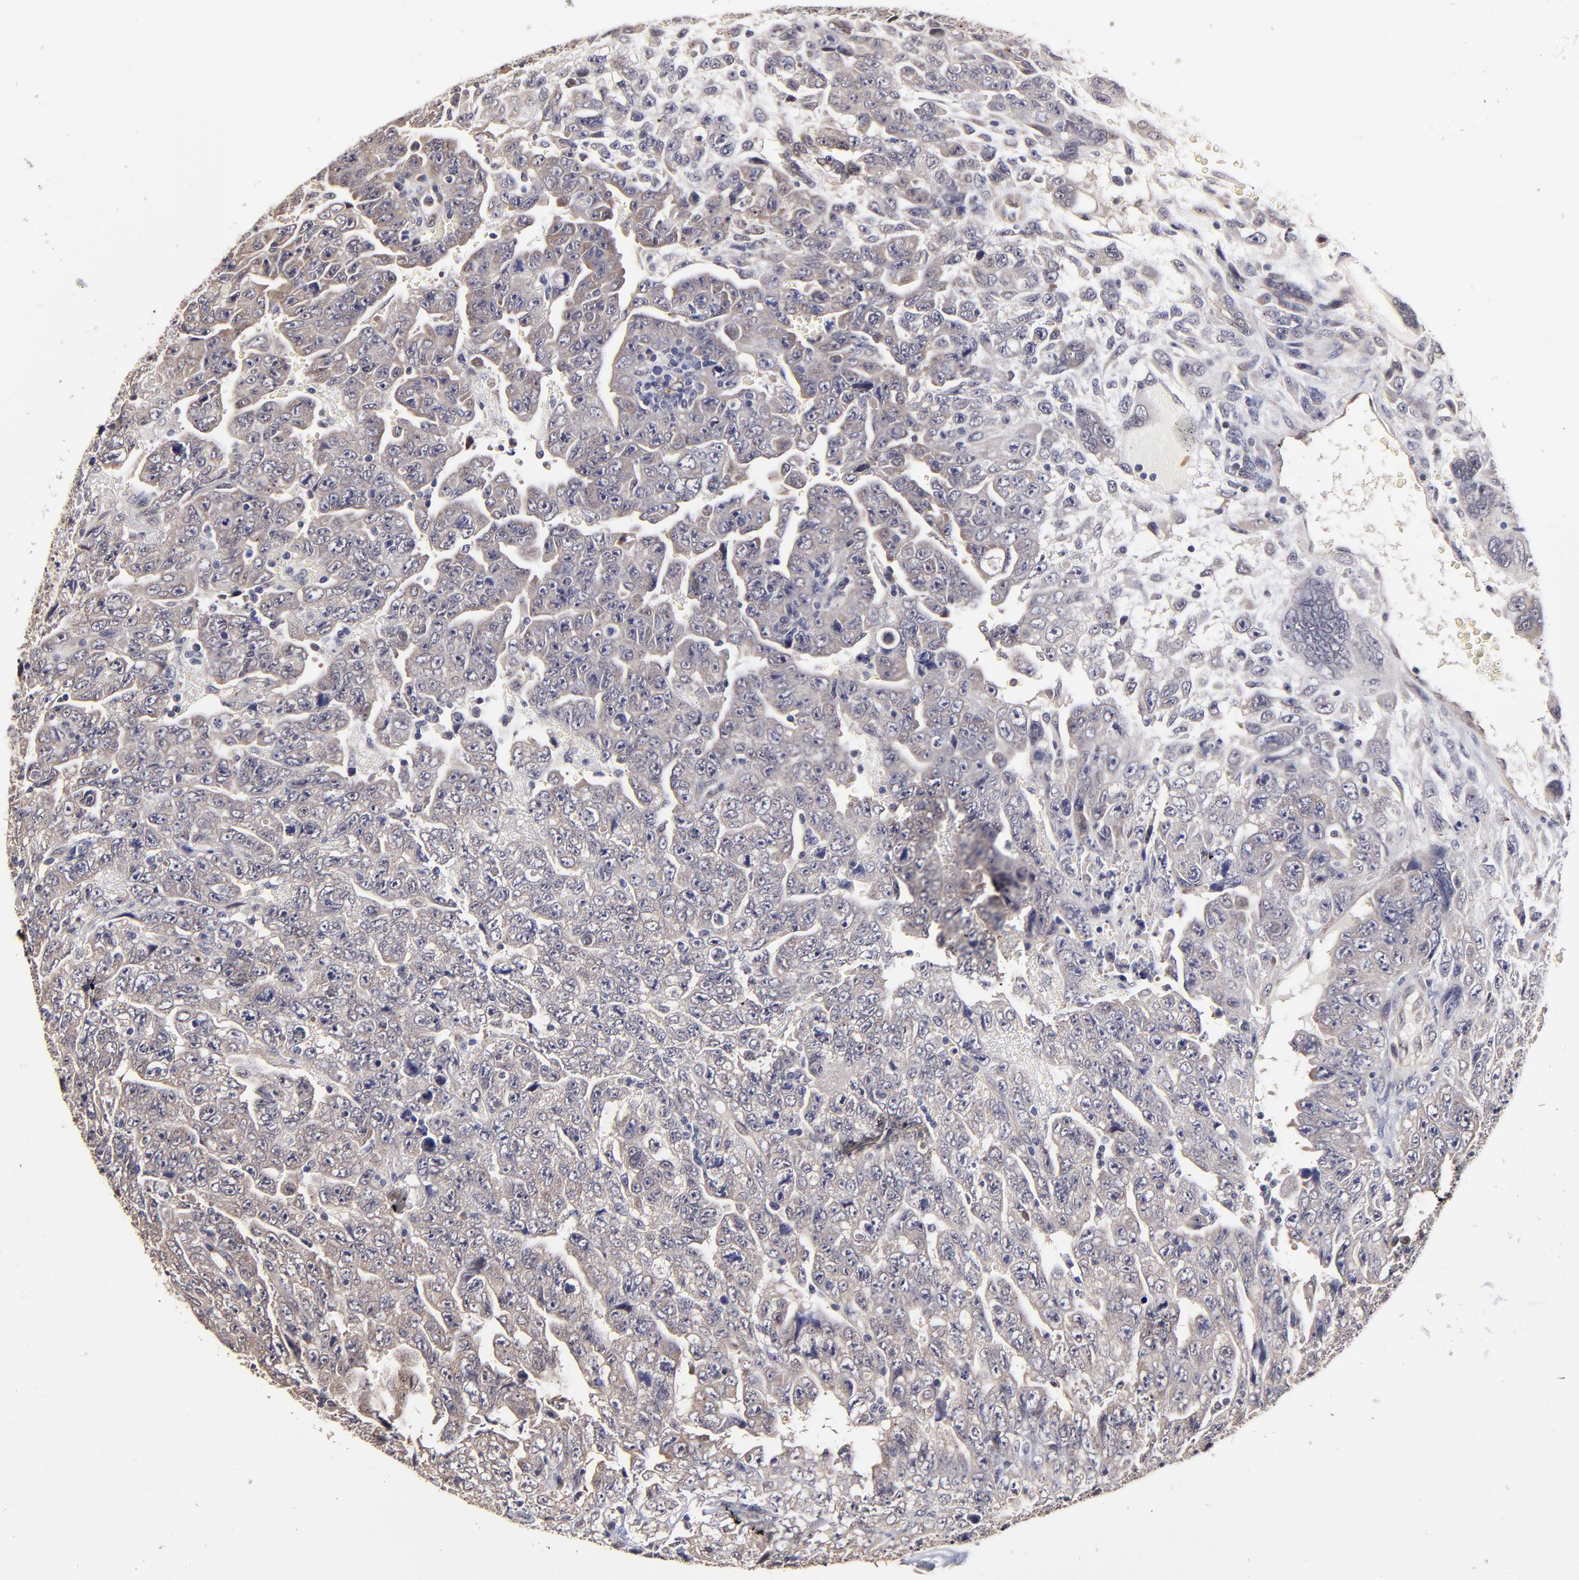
{"staining": {"intensity": "weak", "quantity": ">75%", "location": "cytoplasmic/membranous"}, "tissue": "testis cancer", "cell_type": "Tumor cells", "image_type": "cancer", "snomed": [{"axis": "morphology", "description": "Carcinoma, Embryonal, NOS"}, {"axis": "topography", "description": "Testis"}], "caption": "Testis cancer (embryonal carcinoma) was stained to show a protein in brown. There is low levels of weak cytoplasmic/membranous expression in approximately >75% of tumor cells. (DAB (3,3'-diaminobenzidine) IHC with brightfield microscopy, high magnification).", "gene": "ZNF10", "patient": {"sex": "male", "age": 28}}